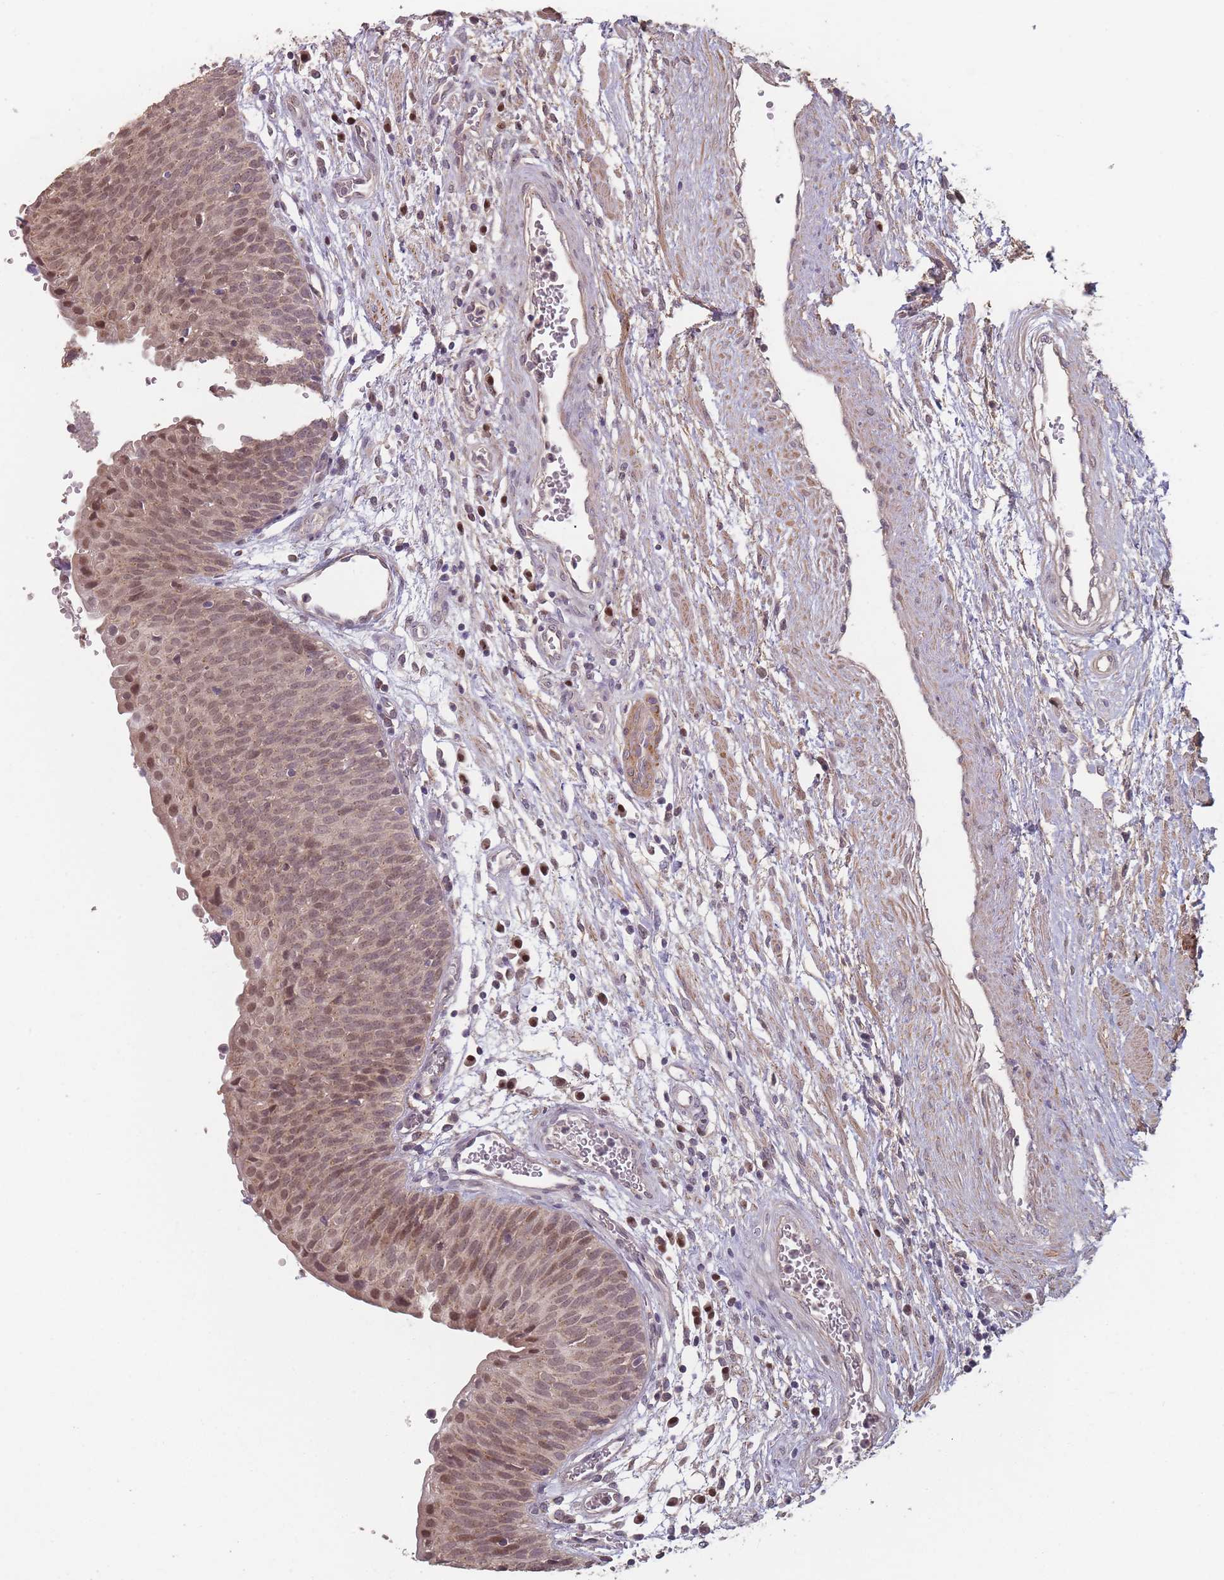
{"staining": {"intensity": "moderate", "quantity": ">75%", "location": "cytoplasmic/membranous,nuclear"}, "tissue": "urinary bladder", "cell_type": "Urothelial cells", "image_type": "normal", "snomed": [{"axis": "morphology", "description": "Normal tissue, NOS"}, {"axis": "topography", "description": "Urinary bladder"}], "caption": "Immunohistochemical staining of benign human urinary bladder demonstrates moderate cytoplasmic/membranous,nuclear protein positivity in approximately >75% of urothelial cells.", "gene": "ERCC6L", "patient": {"sex": "male", "age": 55}}